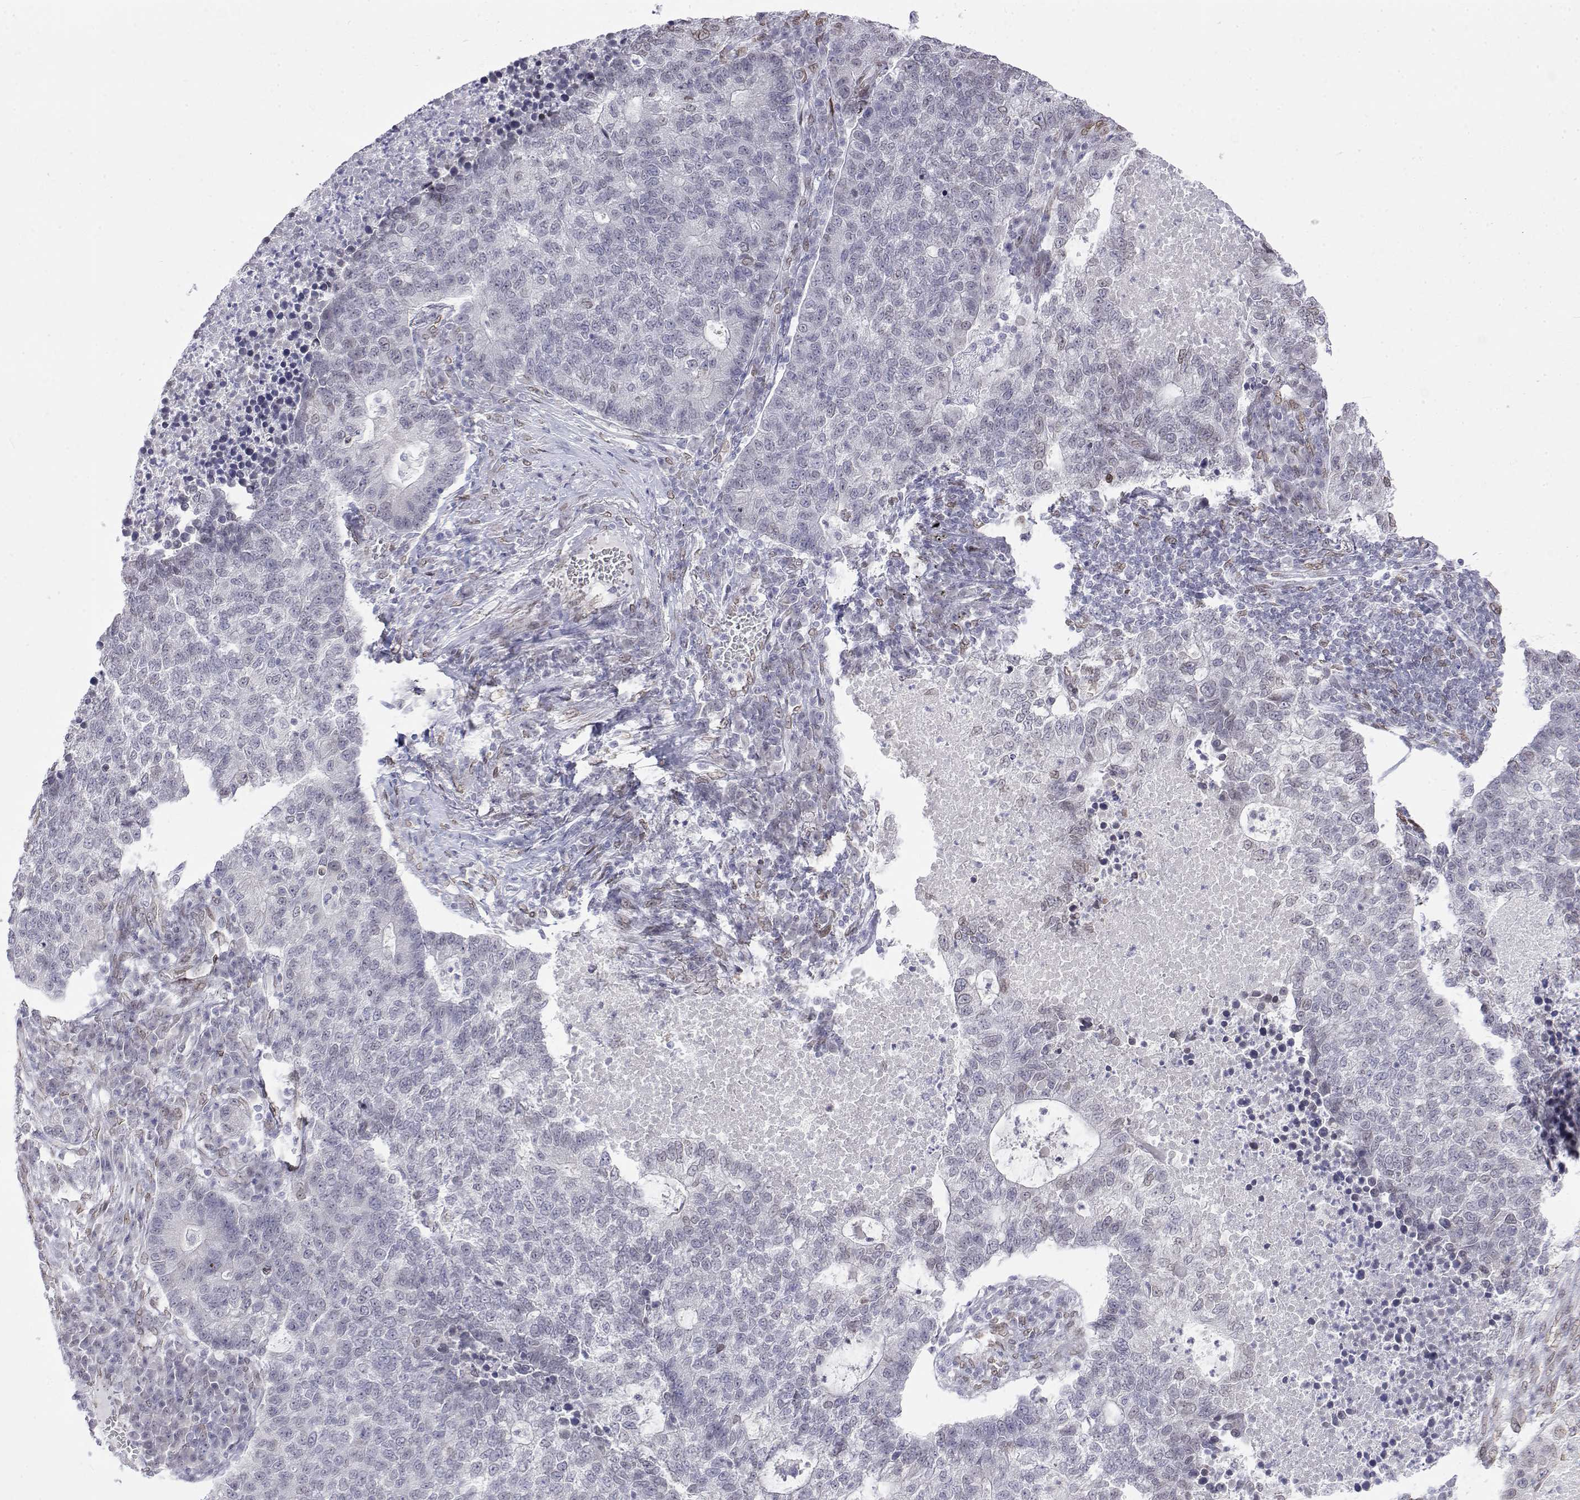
{"staining": {"intensity": "negative", "quantity": "none", "location": "none"}, "tissue": "lung cancer", "cell_type": "Tumor cells", "image_type": "cancer", "snomed": [{"axis": "morphology", "description": "Adenocarcinoma, NOS"}, {"axis": "topography", "description": "Lung"}], "caption": "Immunohistochemistry photomicrograph of human lung cancer (adenocarcinoma) stained for a protein (brown), which exhibits no staining in tumor cells.", "gene": "ZNF532", "patient": {"sex": "male", "age": 57}}